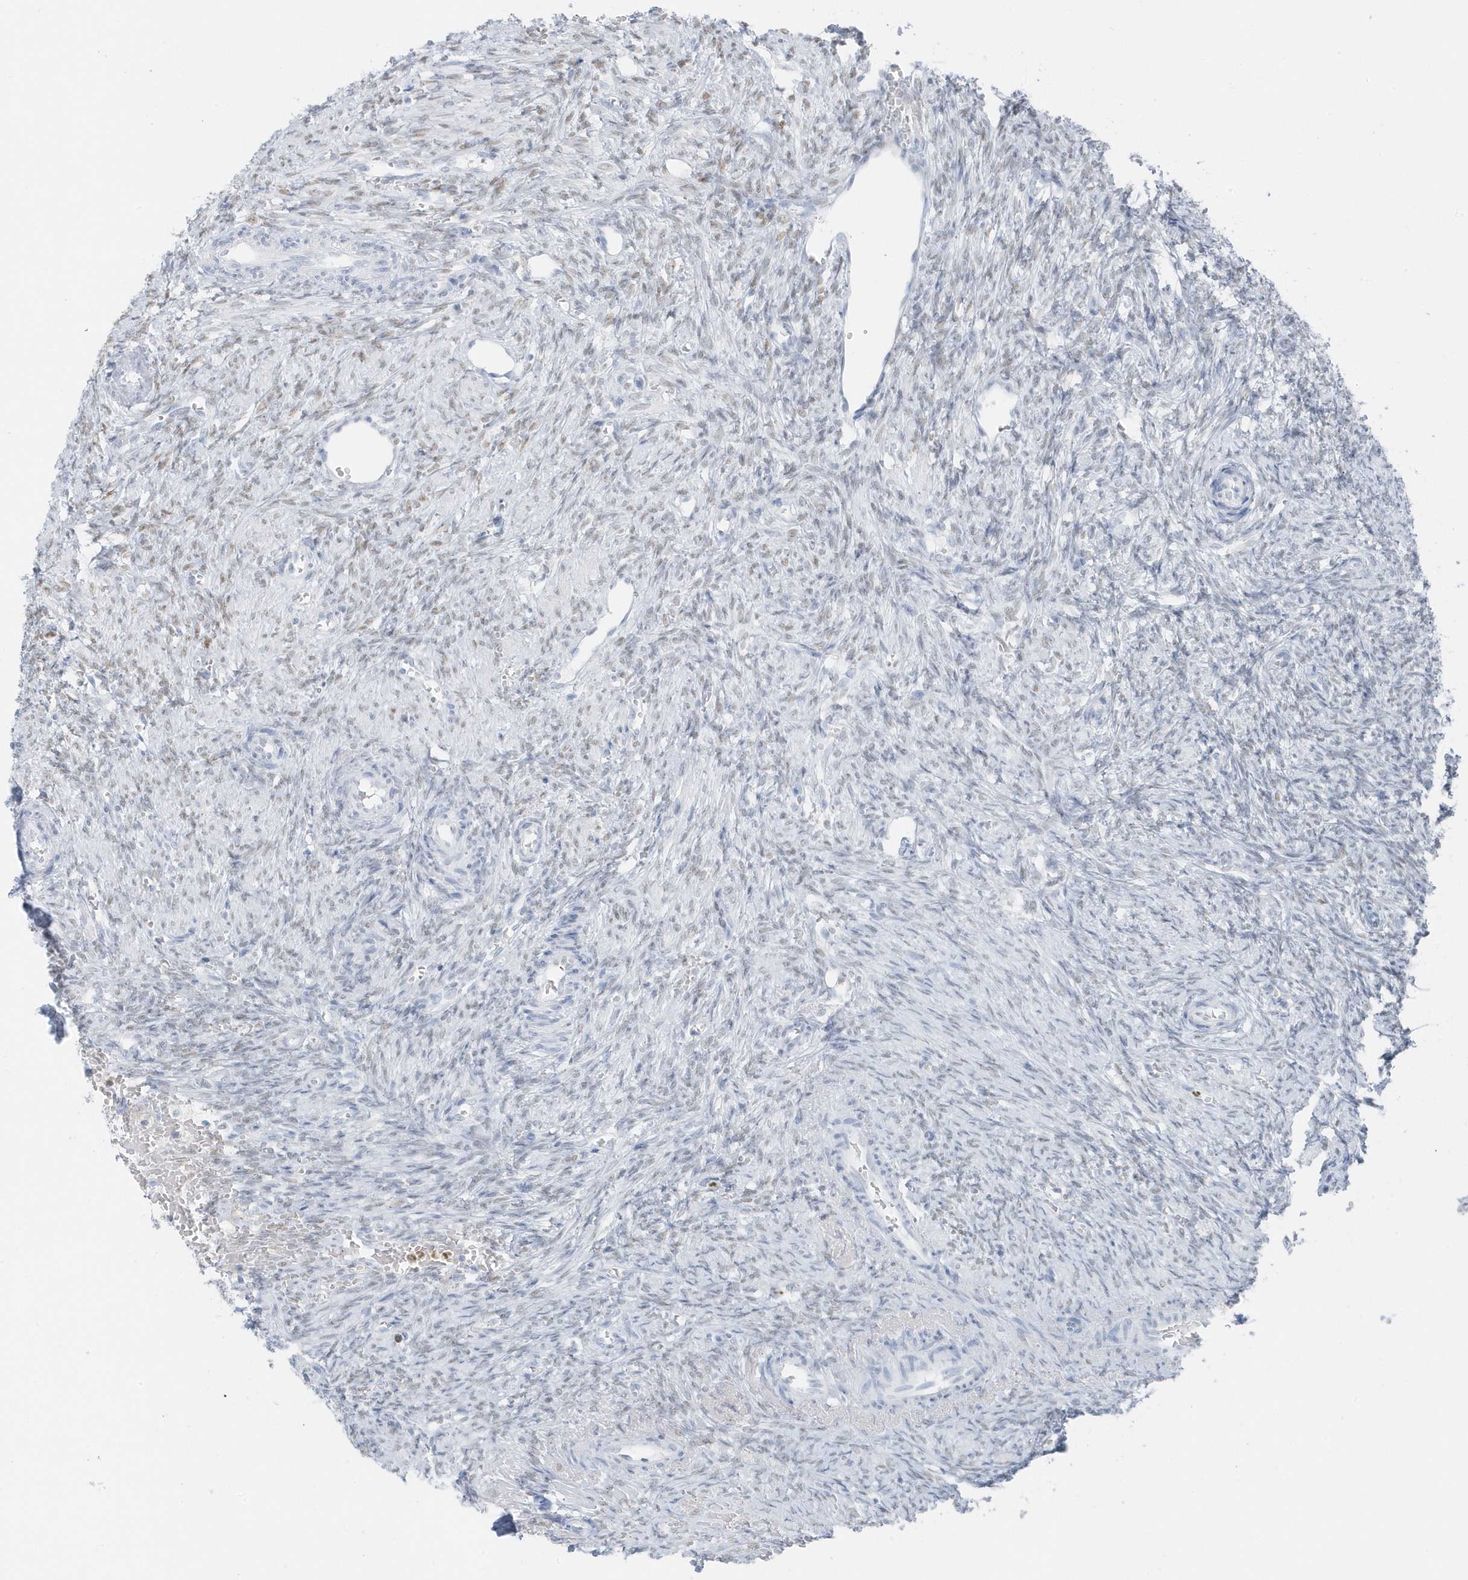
{"staining": {"intensity": "negative", "quantity": "none", "location": "none"}, "tissue": "ovary", "cell_type": "Ovarian stroma cells", "image_type": "normal", "snomed": [{"axis": "morphology", "description": "Normal tissue, NOS"}, {"axis": "topography", "description": "Ovary"}], "caption": "Immunohistochemistry image of unremarkable ovary: ovary stained with DAB (3,3'-diaminobenzidine) displays no significant protein staining in ovarian stroma cells.", "gene": "SMIM34", "patient": {"sex": "female", "age": 41}}